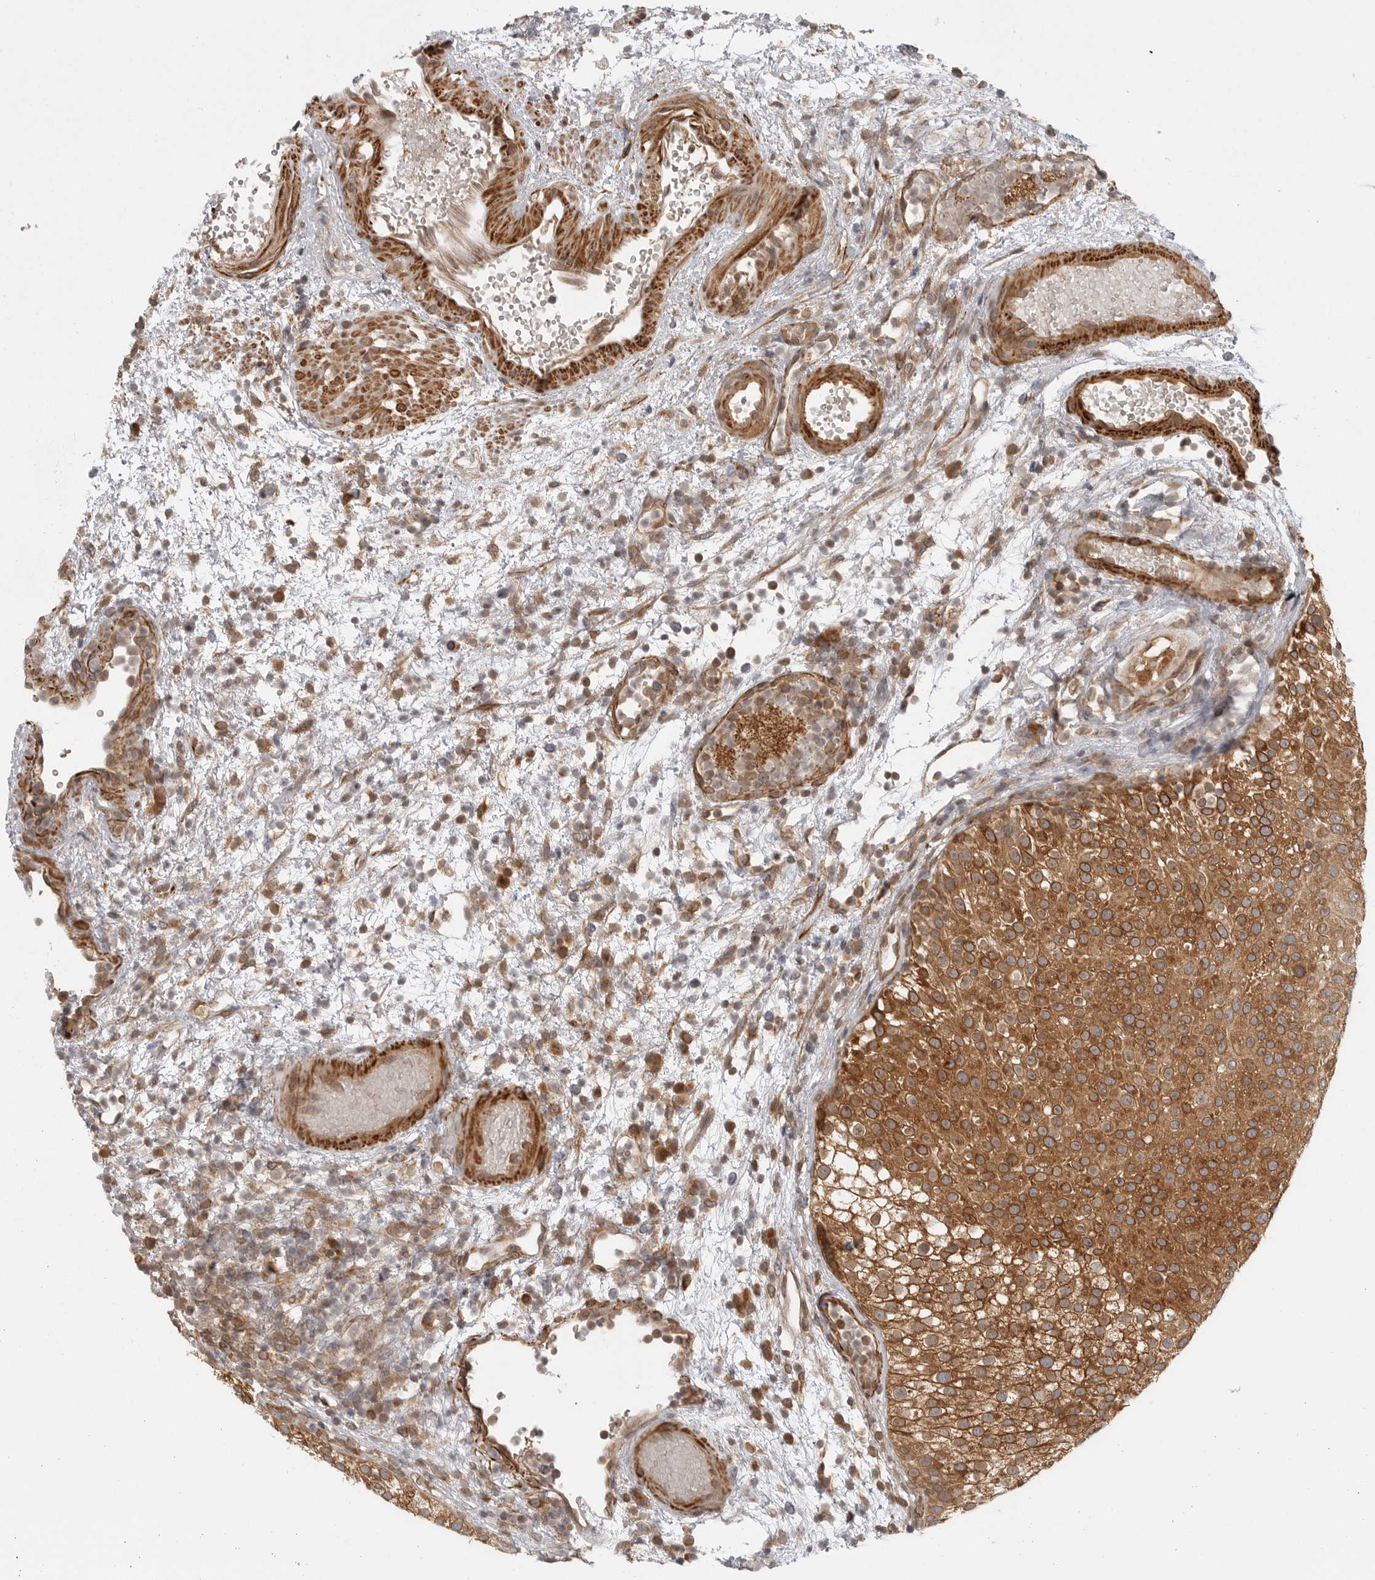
{"staining": {"intensity": "strong", "quantity": ">75%", "location": "cytoplasmic/membranous"}, "tissue": "urothelial cancer", "cell_type": "Tumor cells", "image_type": "cancer", "snomed": [{"axis": "morphology", "description": "Urothelial carcinoma, Low grade"}, {"axis": "topography", "description": "Urinary bladder"}], "caption": "Urothelial cancer stained with a brown dye displays strong cytoplasmic/membranous positive expression in approximately >75% of tumor cells.", "gene": "CERS2", "patient": {"sex": "male", "age": 78}}